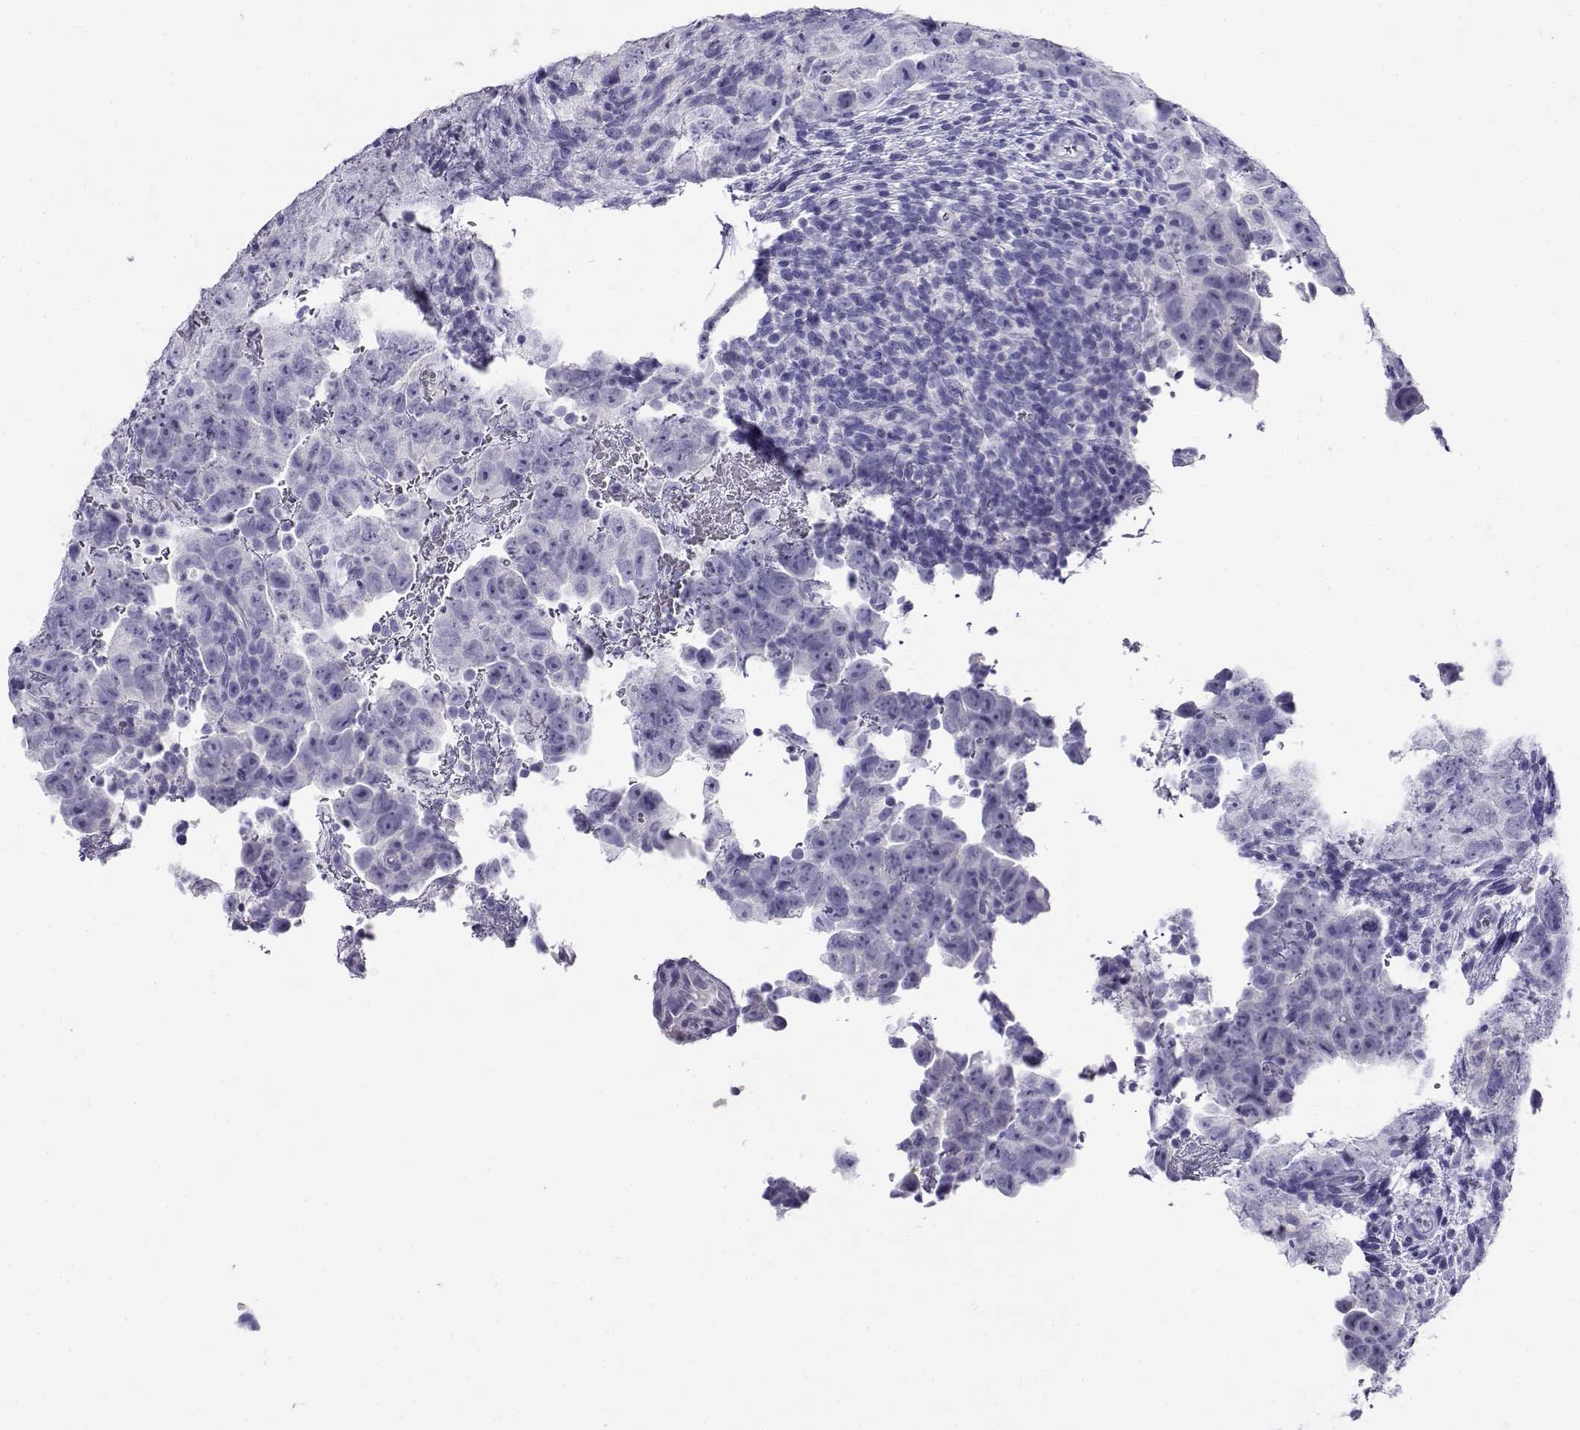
{"staining": {"intensity": "negative", "quantity": "none", "location": "none"}, "tissue": "testis cancer", "cell_type": "Tumor cells", "image_type": "cancer", "snomed": [{"axis": "morphology", "description": "Carcinoma, Embryonal, NOS"}, {"axis": "topography", "description": "Testis"}], "caption": "Tumor cells are negative for brown protein staining in testis cancer.", "gene": "CABS1", "patient": {"sex": "male", "age": 24}}